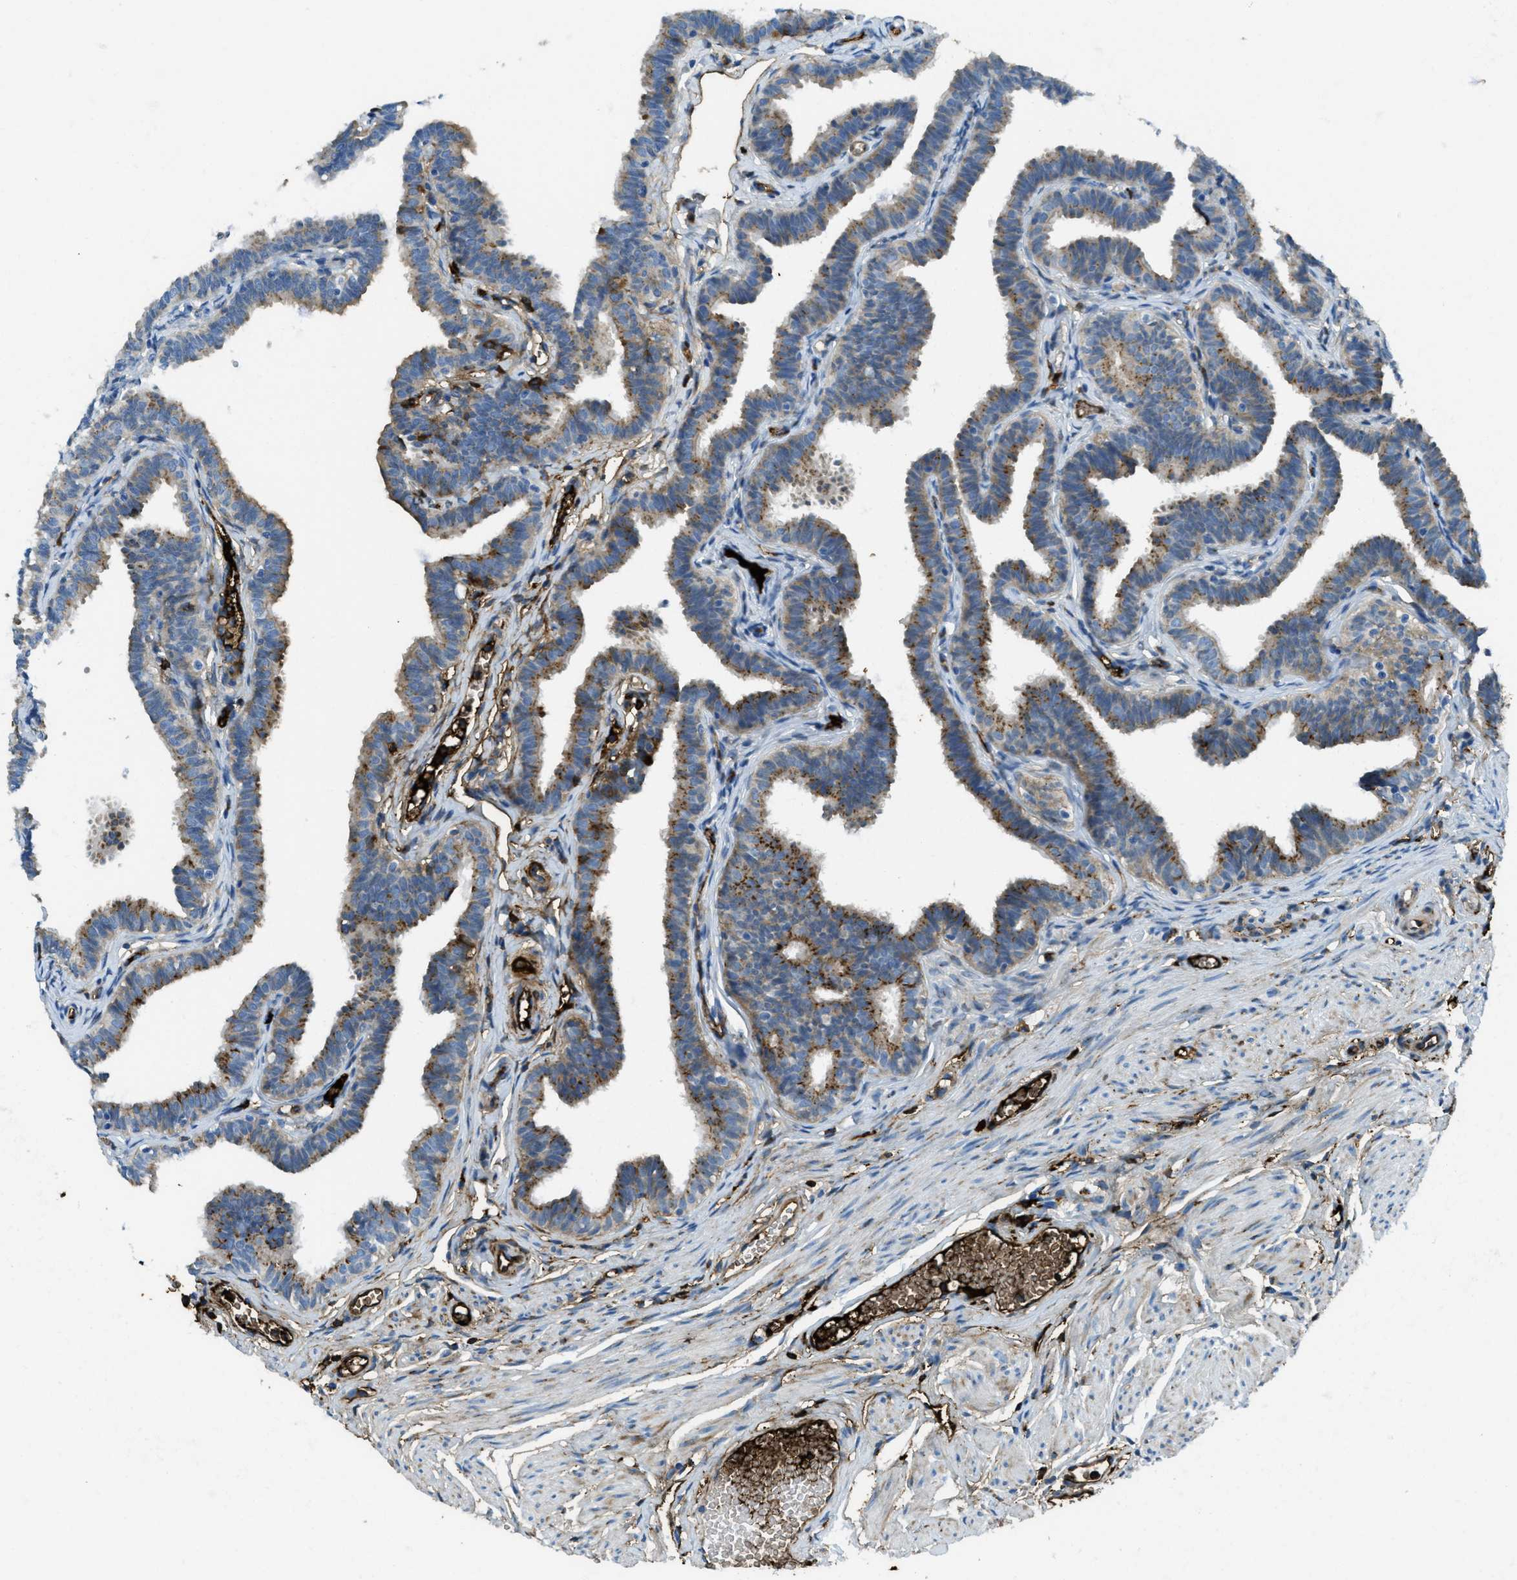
{"staining": {"intensity": "moderate", "quantity": ">75%", "location": "cytoplasmic/membranous"}, "tissue": "fallopian tube", "cell_type": "Glandular cells", "image_type": "normal", "snomed": [{"axis": "morphology", "description": "Normal tissue, NOS"}, {"axis": "topography", "description": "Fallopian tube"}, {"axis": "topography", "description": "Ovary"}], "caption": "Glandular cells demonstrate moderate cytoplasmic/membranous positivity in about >75% of cells in normal fallopian tube.", "gene": "TRIM59", "patient": {"sex": "female", "age": 23}}